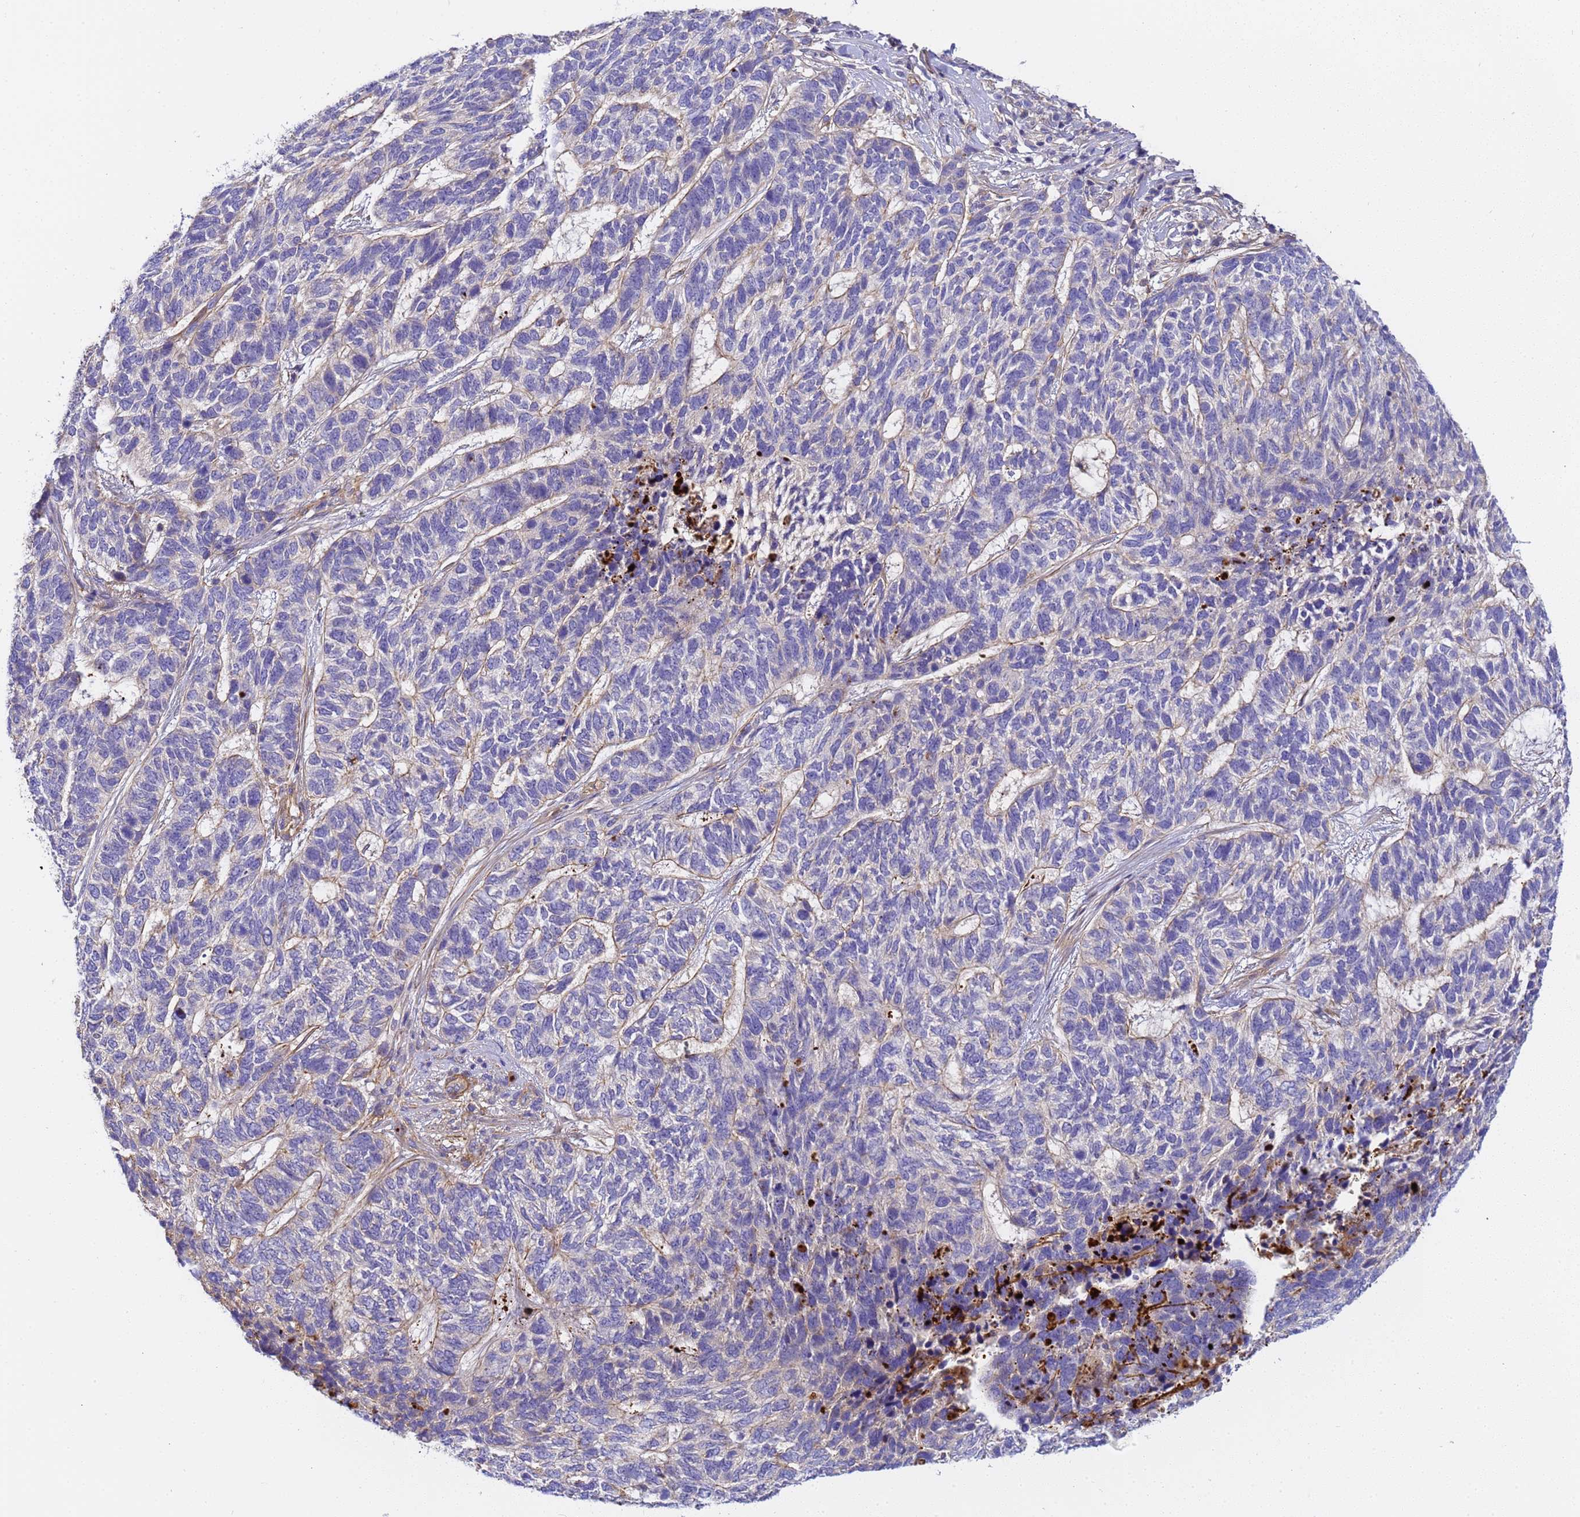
{"staining": {"intensity": "weak", "quantity": "<25%", "location": "cytoplasmic/membranous"}, "tissue": "skin cancer", "cell_type": "Tumor cells", "image_type": "cancer", "snomed": [{"axis": "morphology", "description": "Basal cell carcinoma"}, {"axis": "topography", "description": "Skin"}], "caption": "Immunohistochemistry (IHC) micrograph of skin basal cell carcinoma stained for a protein (brown), which shows no positivity in tumor cells.", "gene": "MYL12A", "patient": {"sex": "female", "age": 65}}